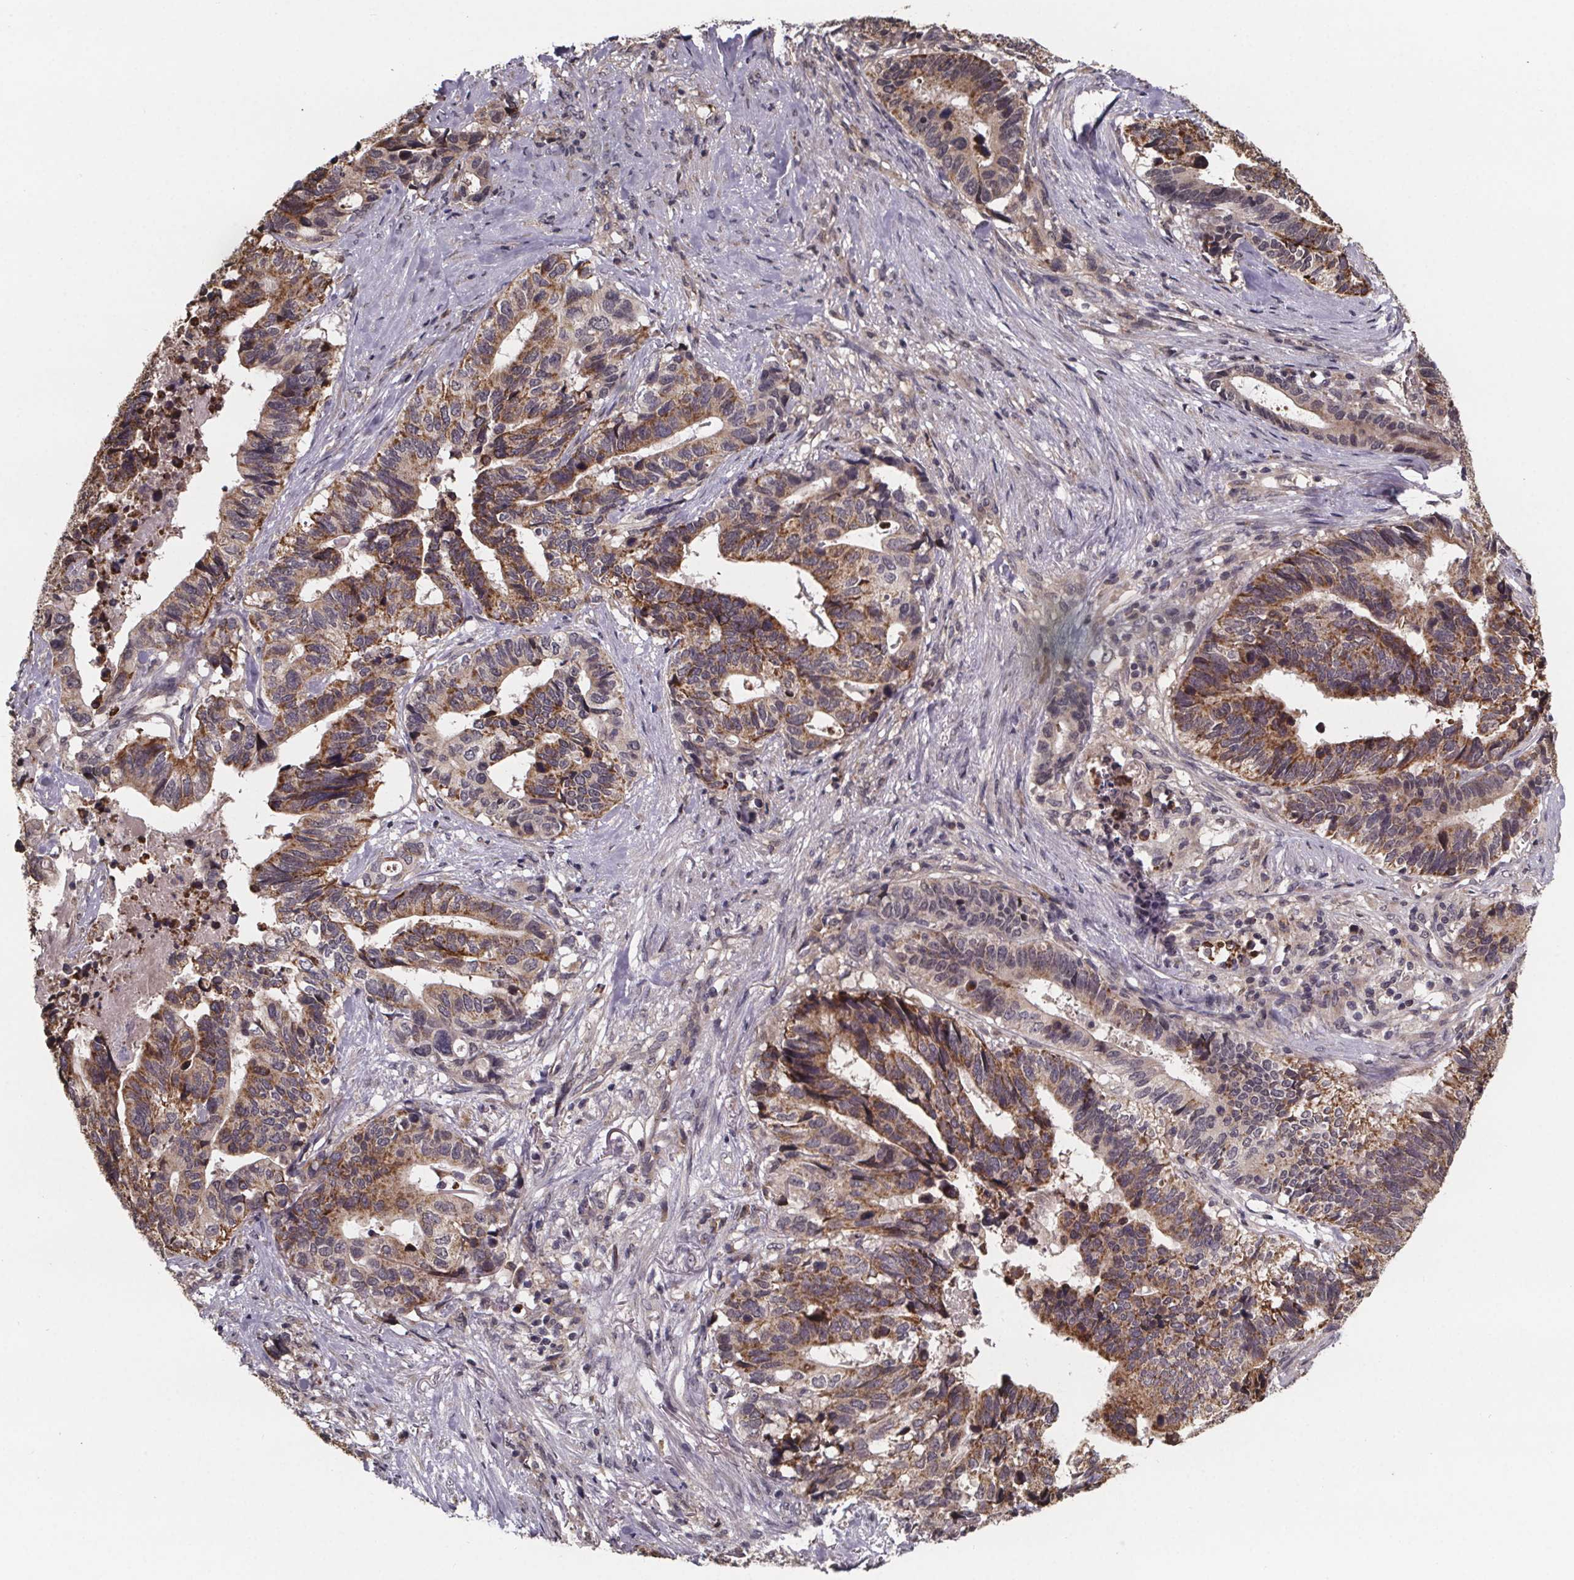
{"staining": {"intensity": "moderate", "quantity": ">75%", "location": "cytoplasmic/membranous"}, "tissue": "stomach cancer", "cell_type": "Tumor cells", "image_type": "cancer", "snomed": [{"axis": "morphology", "description": "Adenocarcinoma, NOS"}, {"axis": "topography", "description": "Stomach, upper"}], "caption": "Immunohistochemical staining of human stomach adenocarcinoma displays moderate cytoplasmic/membranous protein expression in about >75% of tumor cells.", "gene": "SAT1", "patient": {"sex": "female", "age": 67}}